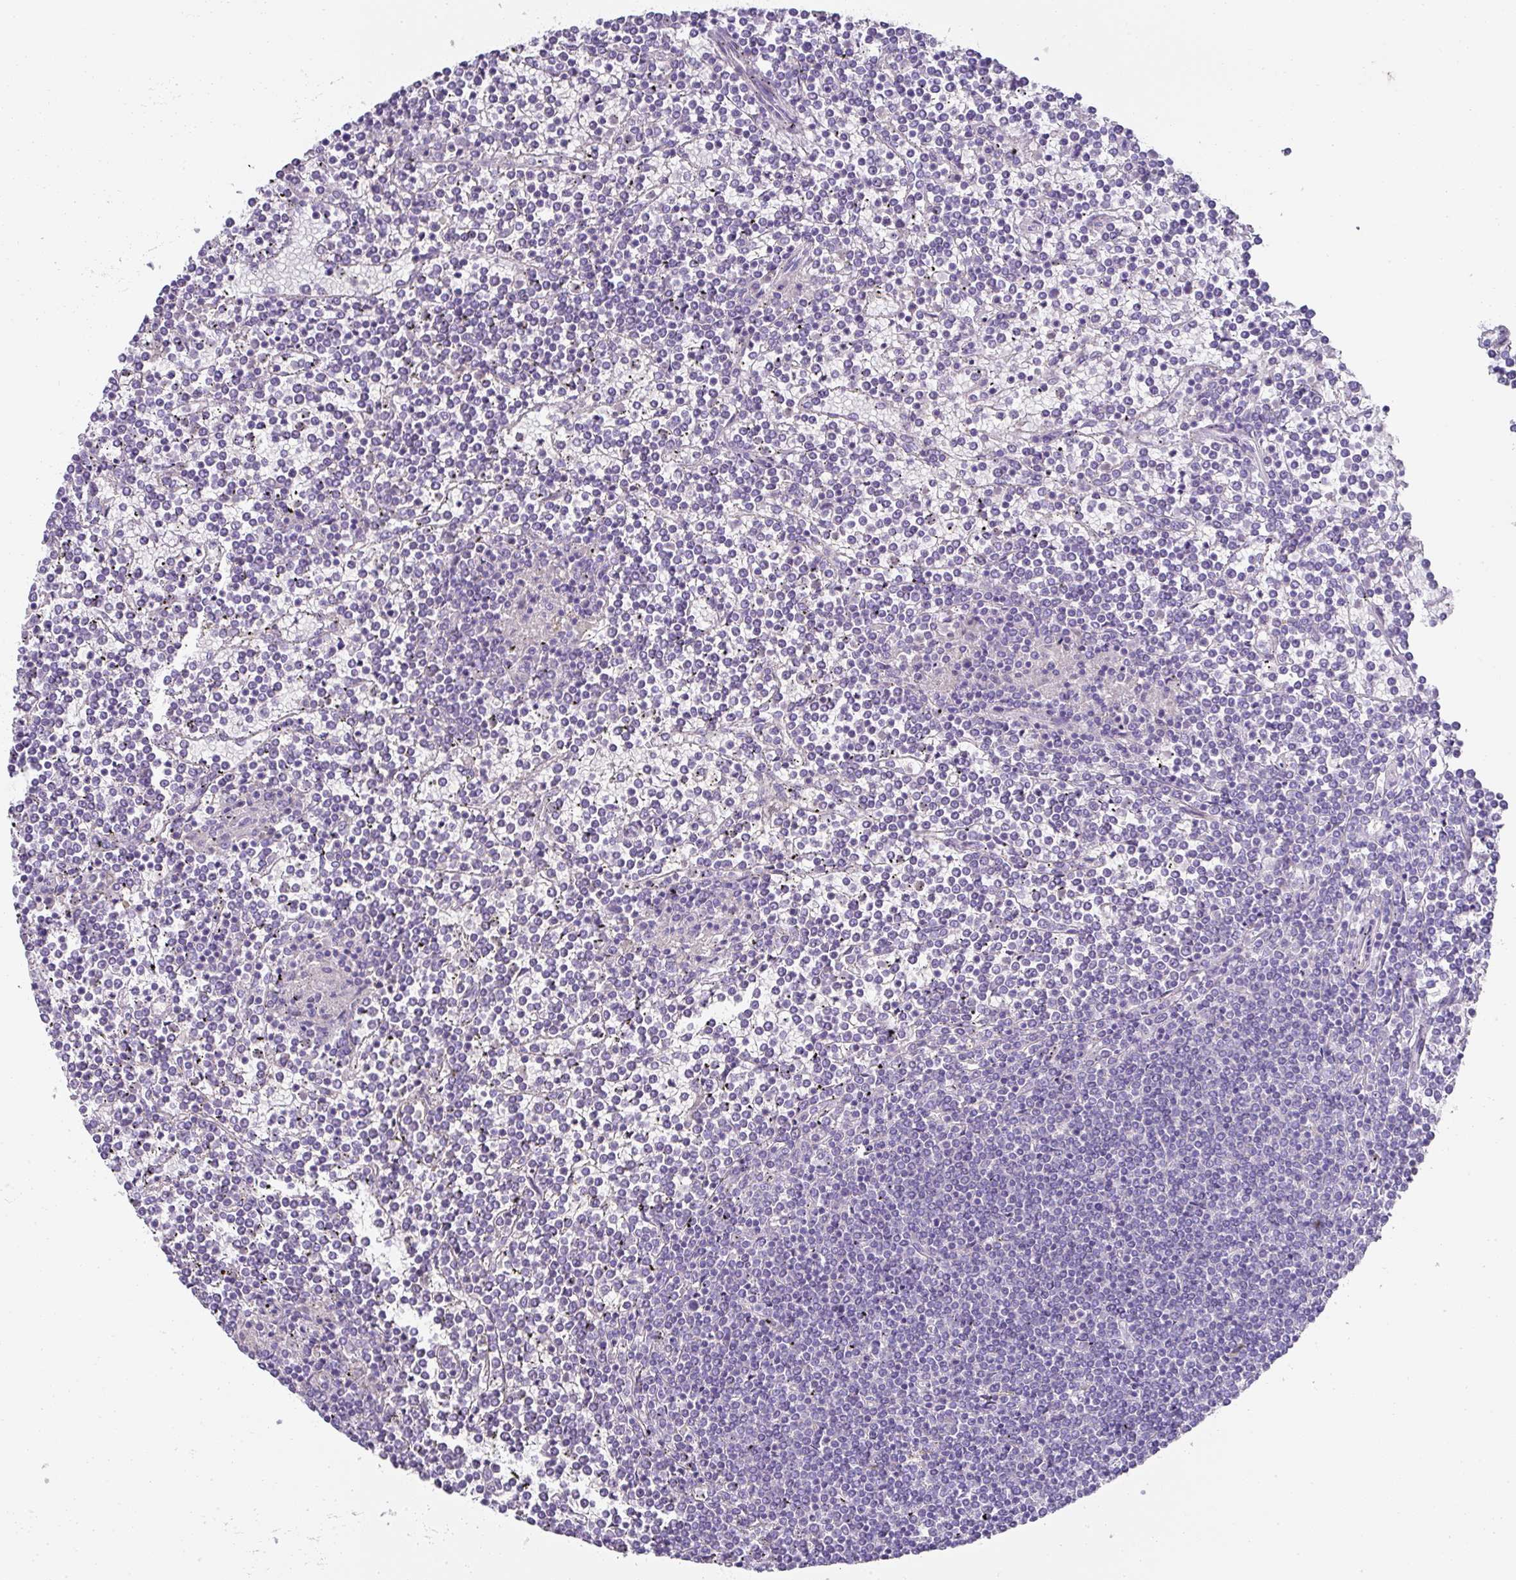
{"staining": {"intensity": "negative", "quantity": "none", "location": "none"}, "tissue": "lymphoma", "cell_type": "Tumor cells", "image_type": "cancer", "snomed": [{"axis": "morphology", "description": "Malignant lymphoma, non-Hodgkin's type, Low grade"}, {"axis": "topography", "description": "Spleen"}], "caption": "This is an immunohistochemistry (IHC) histopathology image of human malignant lymphoma, non-Hodgkin's type (low-grade). There is no expression in tumor cells.", "gene": "TARM1", "patient": {"sex": "female", "age": 19}}